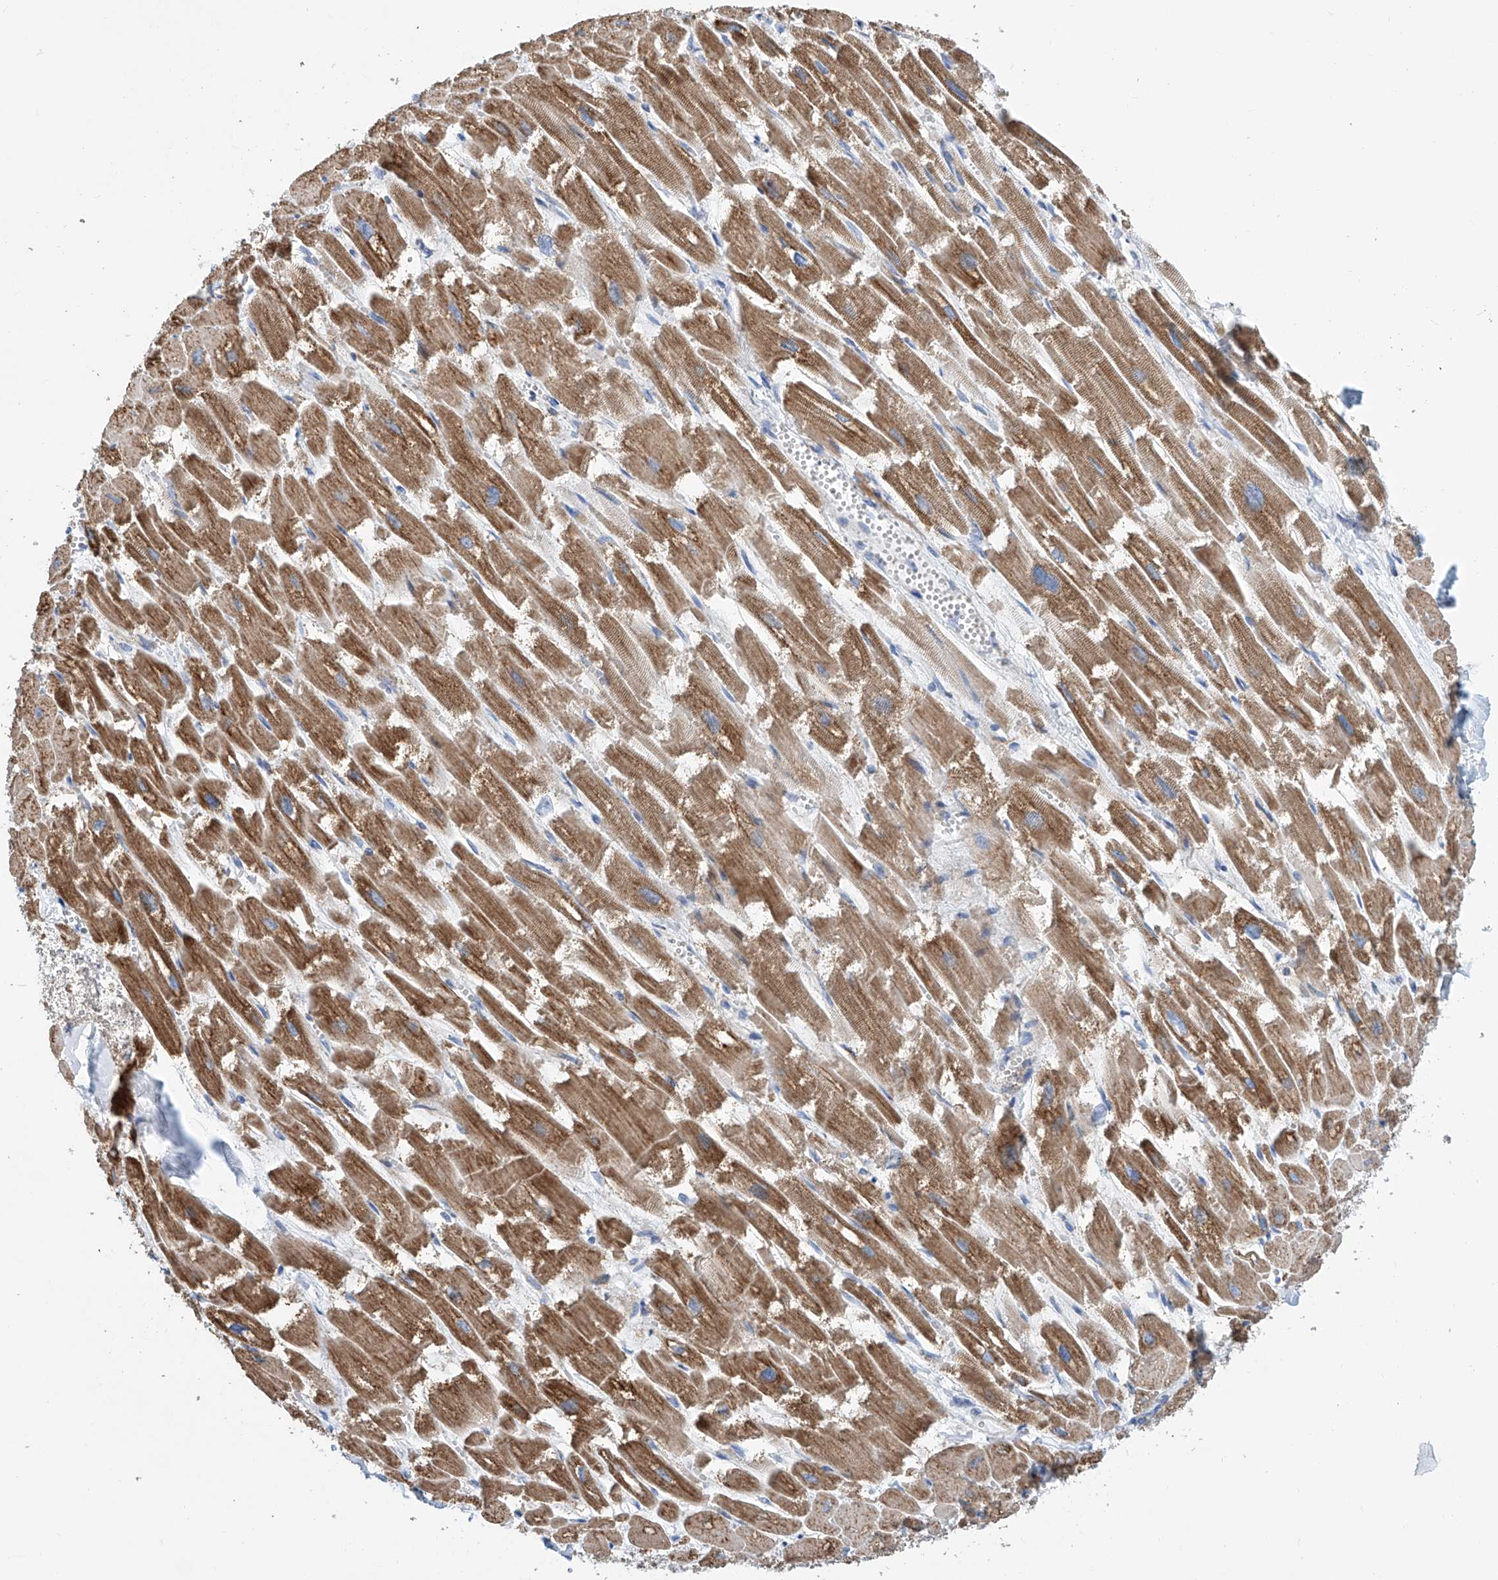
{"staining": {"intensity": "moderate", "quantity": ">75%", "location": "cytoplasmic/membranous"}, "tissue": "heart muscle", "cell_type": "Cardiomyocytes", "image_type": "normal", "snomed": [{"axis": "morphology", "description": "Normal tissue, NOS"}, {"axis": "topography", "description": "Heart"}], "caption": "Cardiomyocytes show medium levels of moderate cytoplasmic/membranous staining in approximately >75% of cells in unremarkable human heart muscle.", "gene": "MAD2L1", "patient": {"sex": "male", "age": 54}}